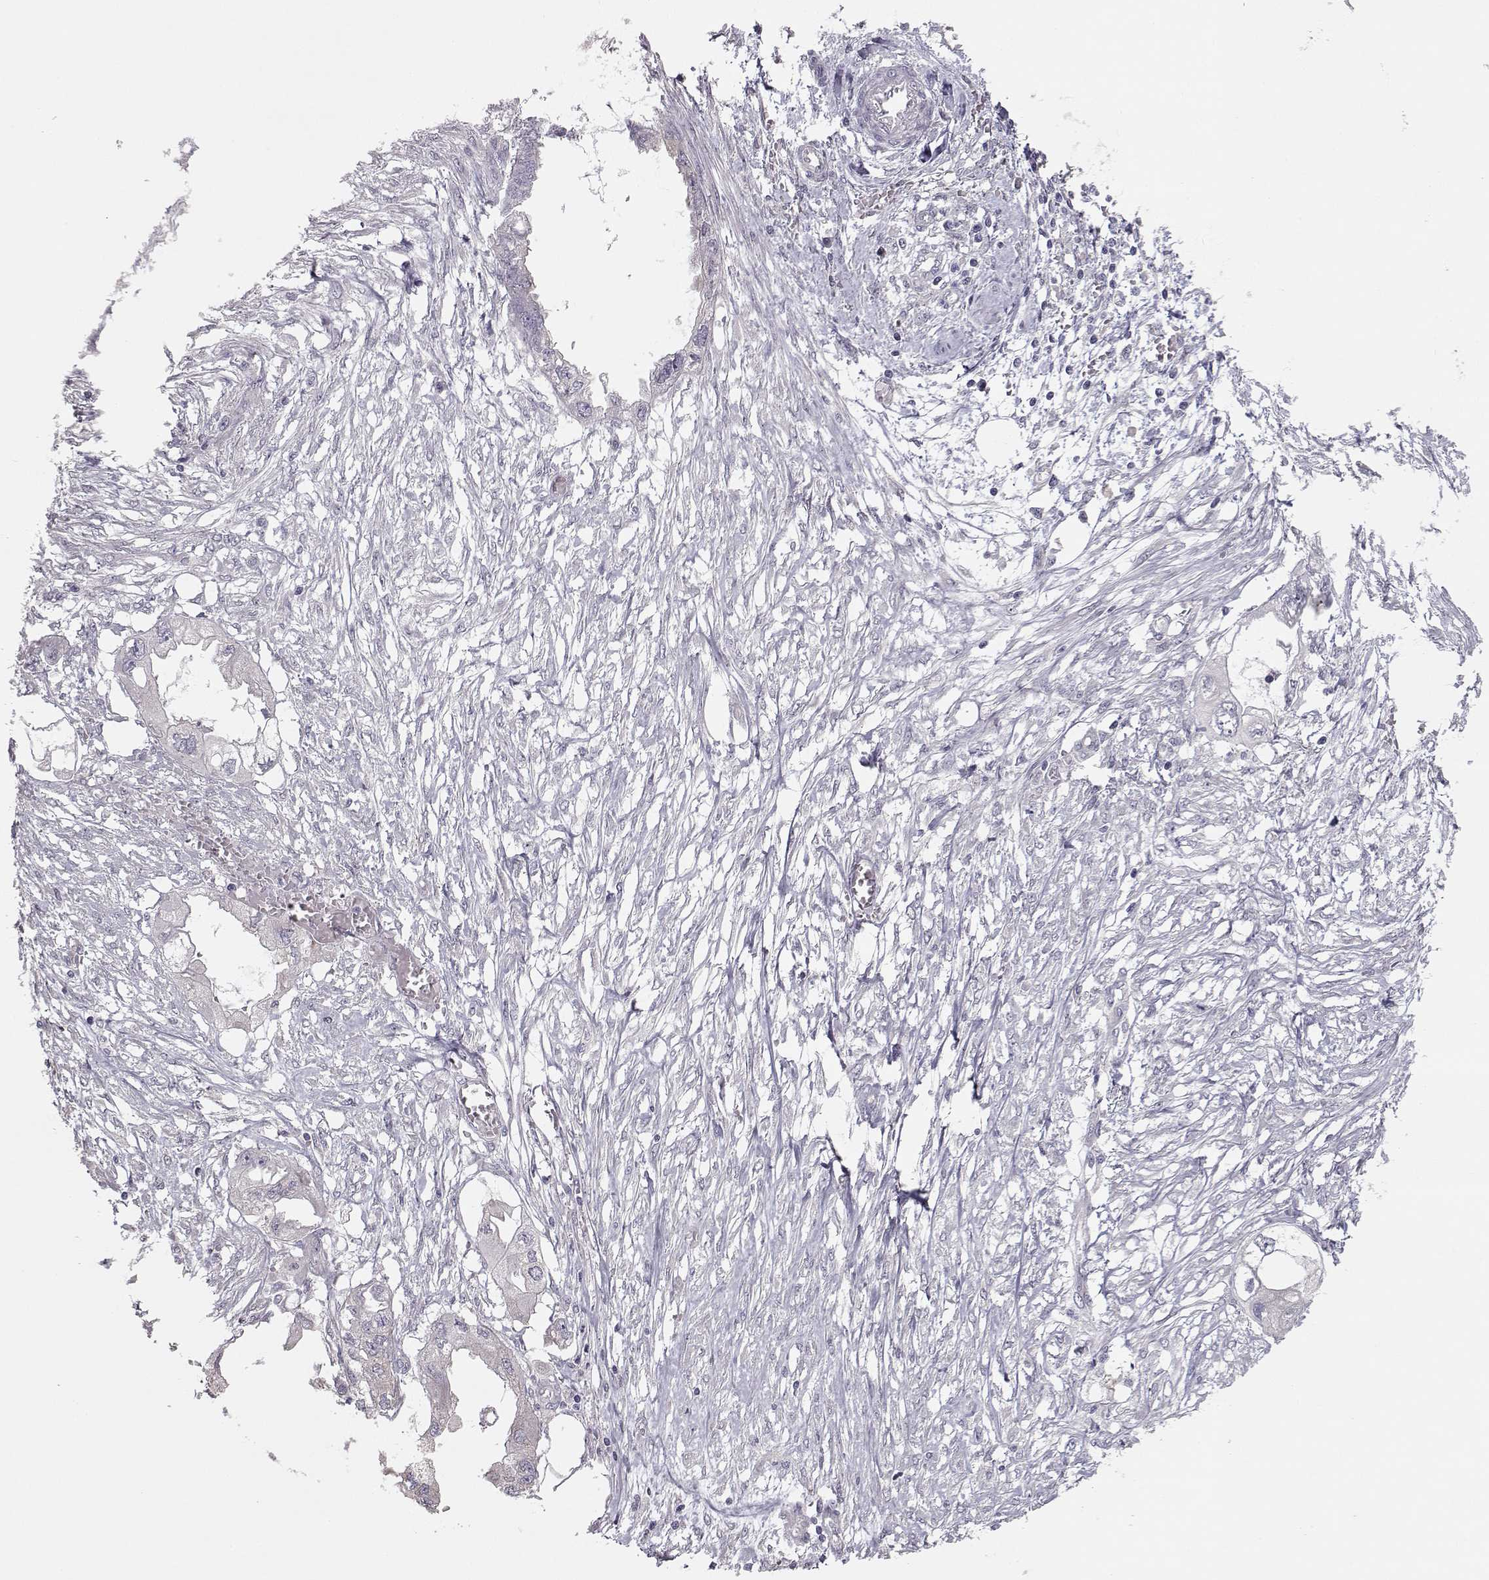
{"staining": {"intensity": "negative", "quantity": "none", "location": "none"}, "tissue": "endometrial cancer", "cell_type": "Tumor cells", "image_type": "cancer", "snomed": [{"axis": "morphology", "description": "Adenocarcinoma, NOS"}, {"axis": "morphology", "description": "Adenocarcinoma, metastatic, NOS"}, {"axis": "topography", "description": "Adipose tissue"}, {"axis": "topography", "description": "Endometrium"}], "caption": "Micrograph shows no significant protein expression in tumor cells of endometrial cancer (adenocarcinoma).", "gene": "KIF13B", "patient": {"sex": "female", "age": 67}}